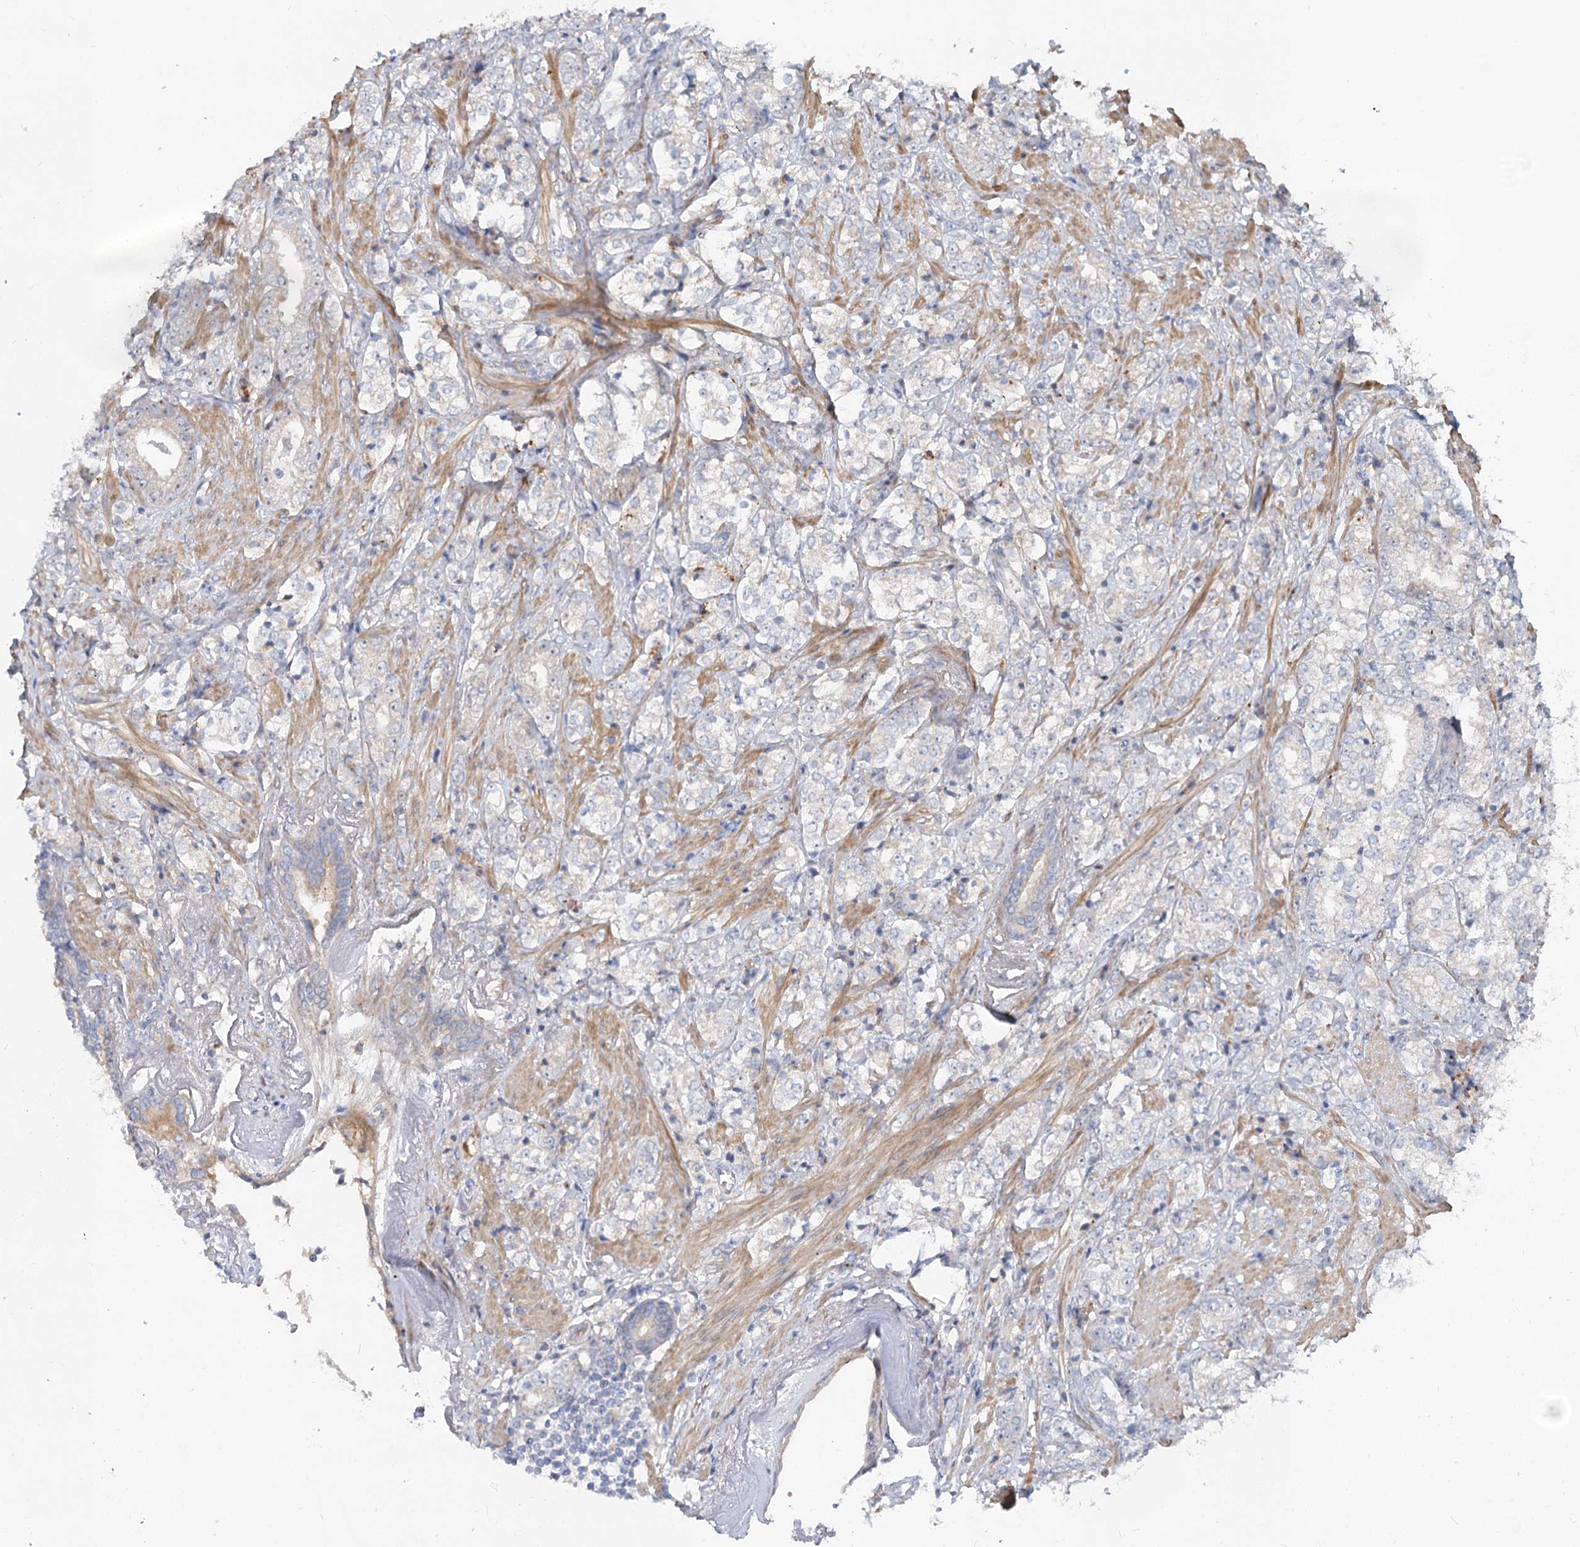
{"staining": {"intensity": "negative", "quantity": "none", "location": "none"}, "tissue": "prostate cancer", "cell_type": "Tumor cells", "image_type": "cancer", "snomed": [{"axis": "morphology", "description": "Adenocarcinoma, High grade"}, {"axis": "topography", "description": "Prostate"}], "caption": "Tumor cells are negative for brown protein staining in high-grade adenocarcinoma (prostate).", "gene": "FGF19", "patient": {"sex": "male", "age": 69}}